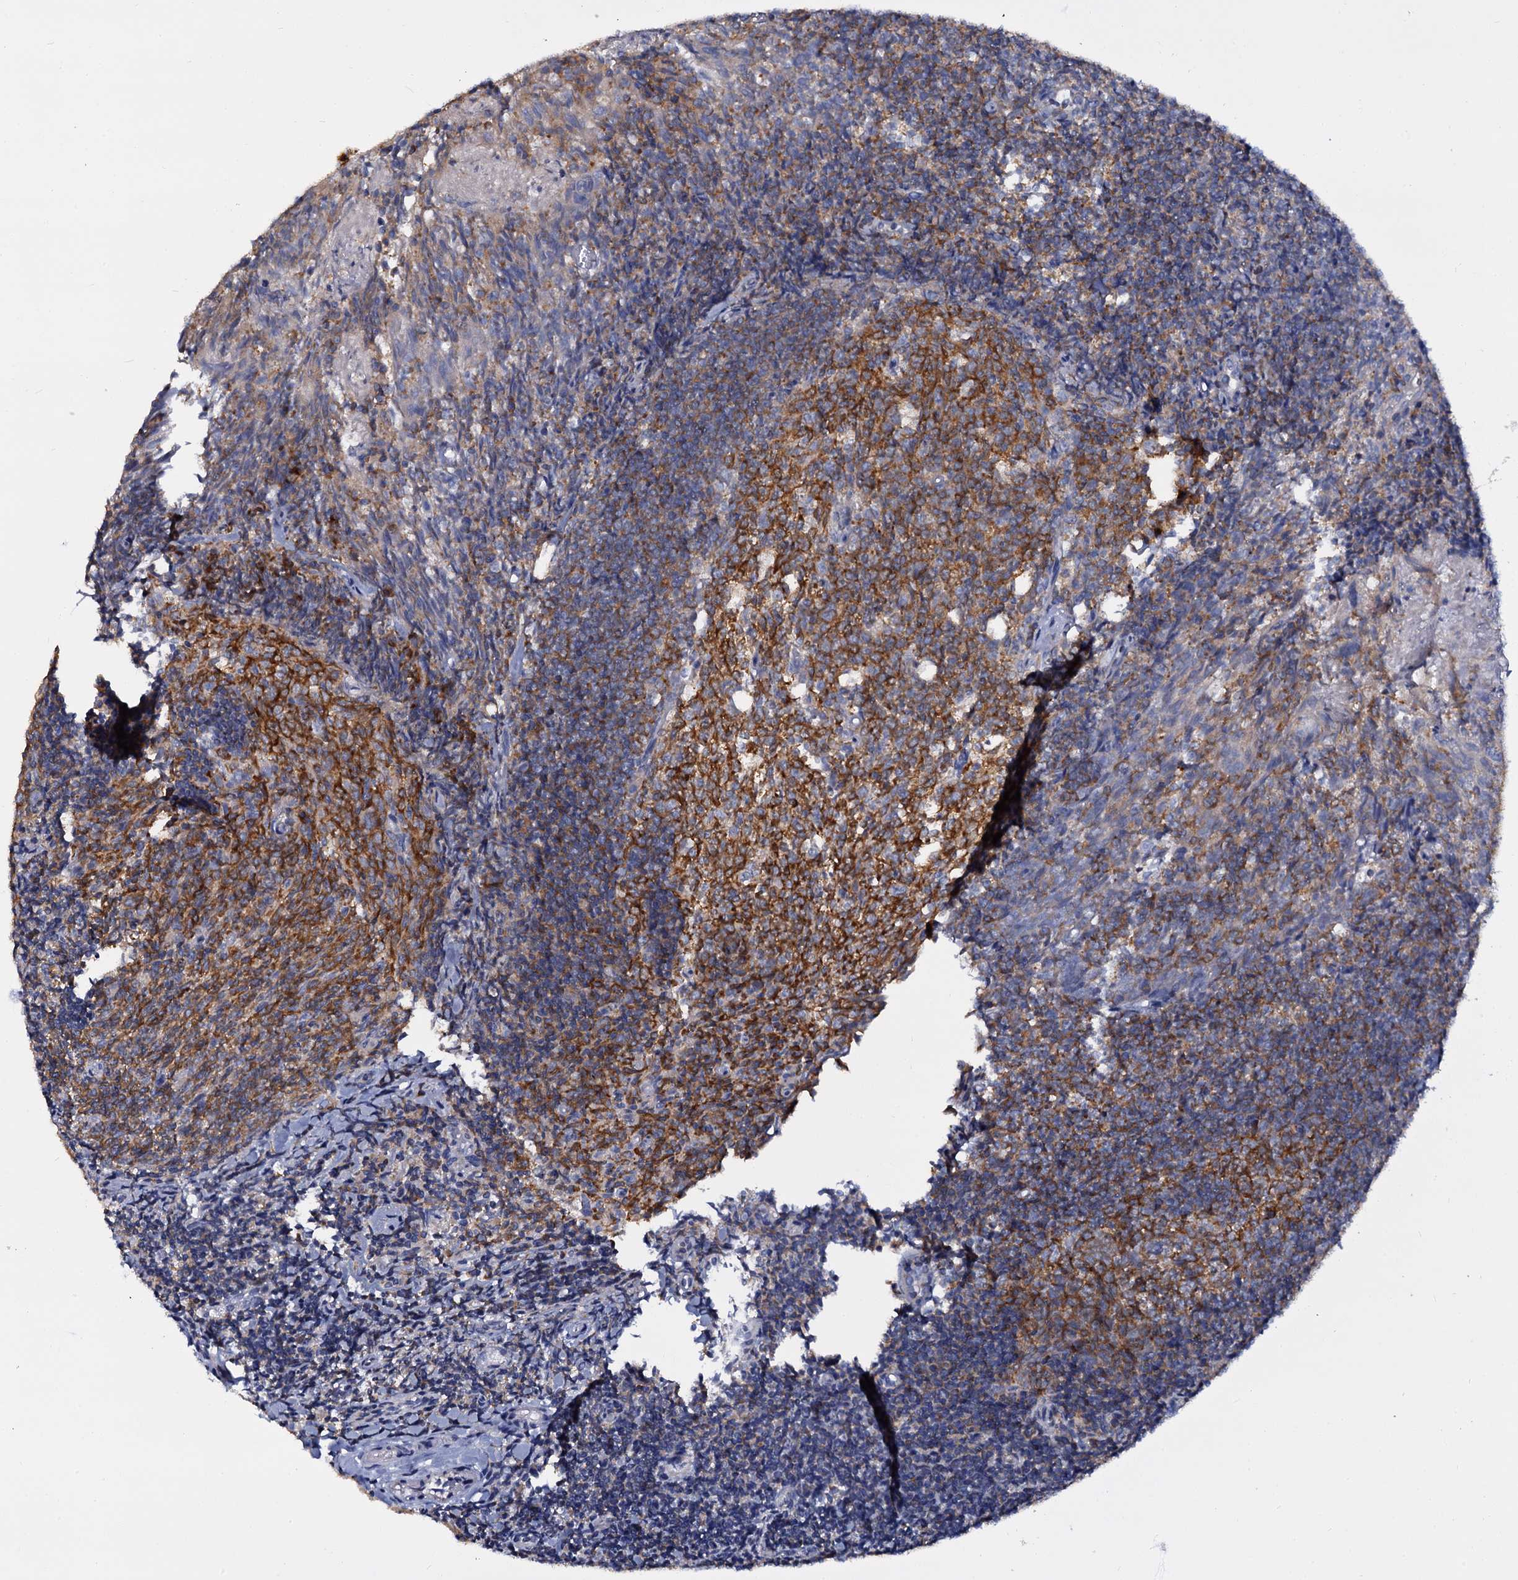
{"staining": {"intensity": "strong", "quantity": ">75%", "location": "cytoplasmic/membranous"}, "tissue": "tonsil", "cell_type": "Germinal center cells", "image_type": "normal", "snomed": [{"axis": "morphology", "description": "Normal tissue, NOS"}, {"axis": "topography", "description": "Tonsil"}], "caption": "Immunohistochemical staining of unremarkable human tonsil demonstrates strong cytoplasmic/membranous protein expression in about >75% of germinal center cells. The protein of interest is shown in brown color, while the nuclei are stained blue.", "gene": "ANKRD13A", "patient": {"sex": "female", "age": 10}}